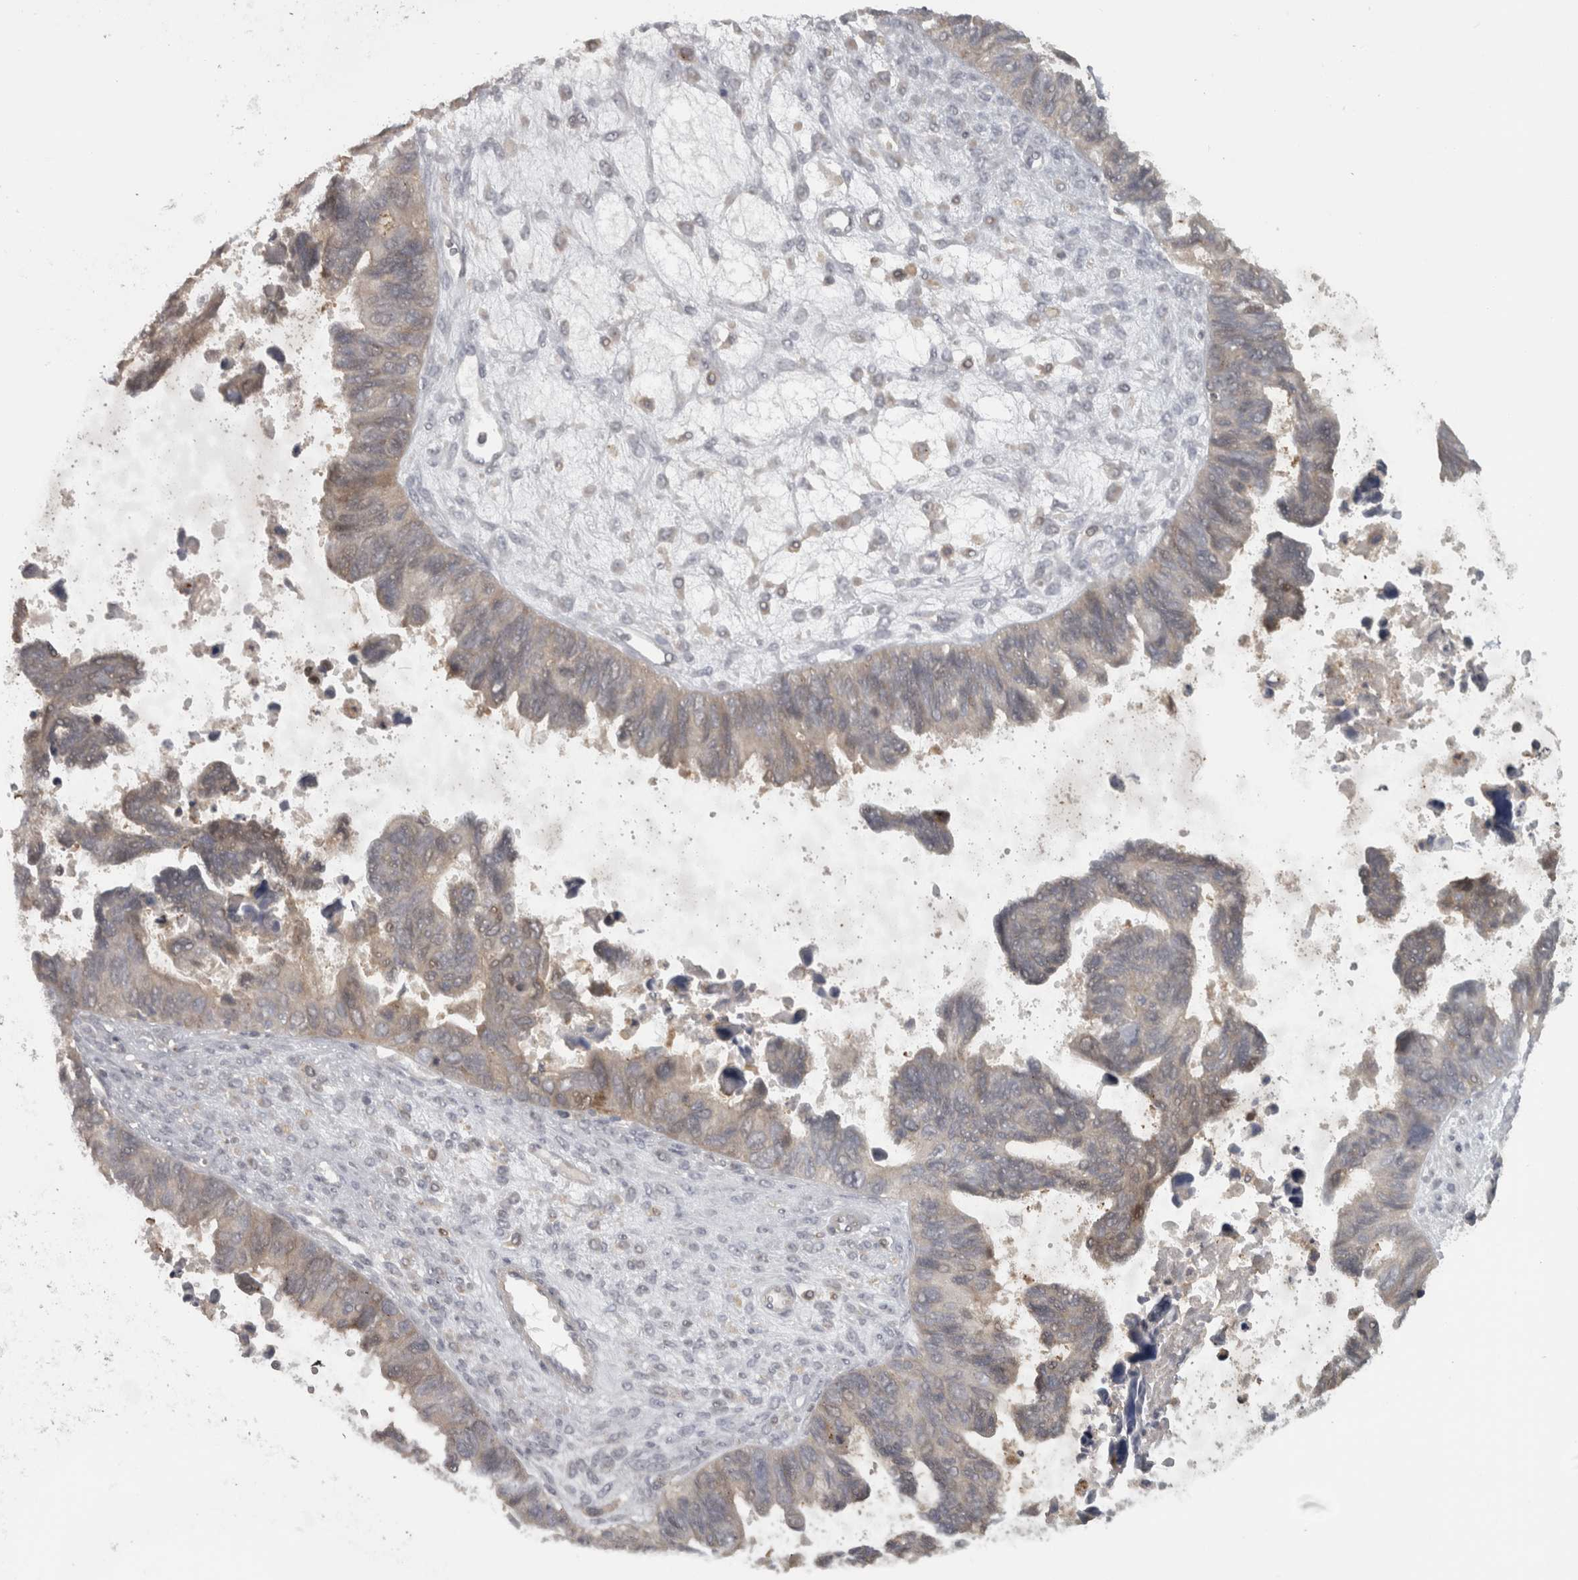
{"staining": {"intensity": "weak", "quantity": "25%-75%", "location": "cytoplasmic/membranous"}, "tissue": "ovarian cancer", "cell_type": "Tumor cells", "image_type": "cancer", "snomed": [{"axis": "morphology", "description": "Cystadenocarcinoma, serous, NOS"}, {"axis": "topography", "description": "Ovary"}], "caption": "Immunohistochemistry (DAB) staining of serous cystadenocarcinoma (ovarian) exhibits weak cytoplasmic/membranous protein positivity in approximately 25%-75% of tumor cells.", "gene": "SLCO5A1", "patient": {"sex": "female", "age": 79}}